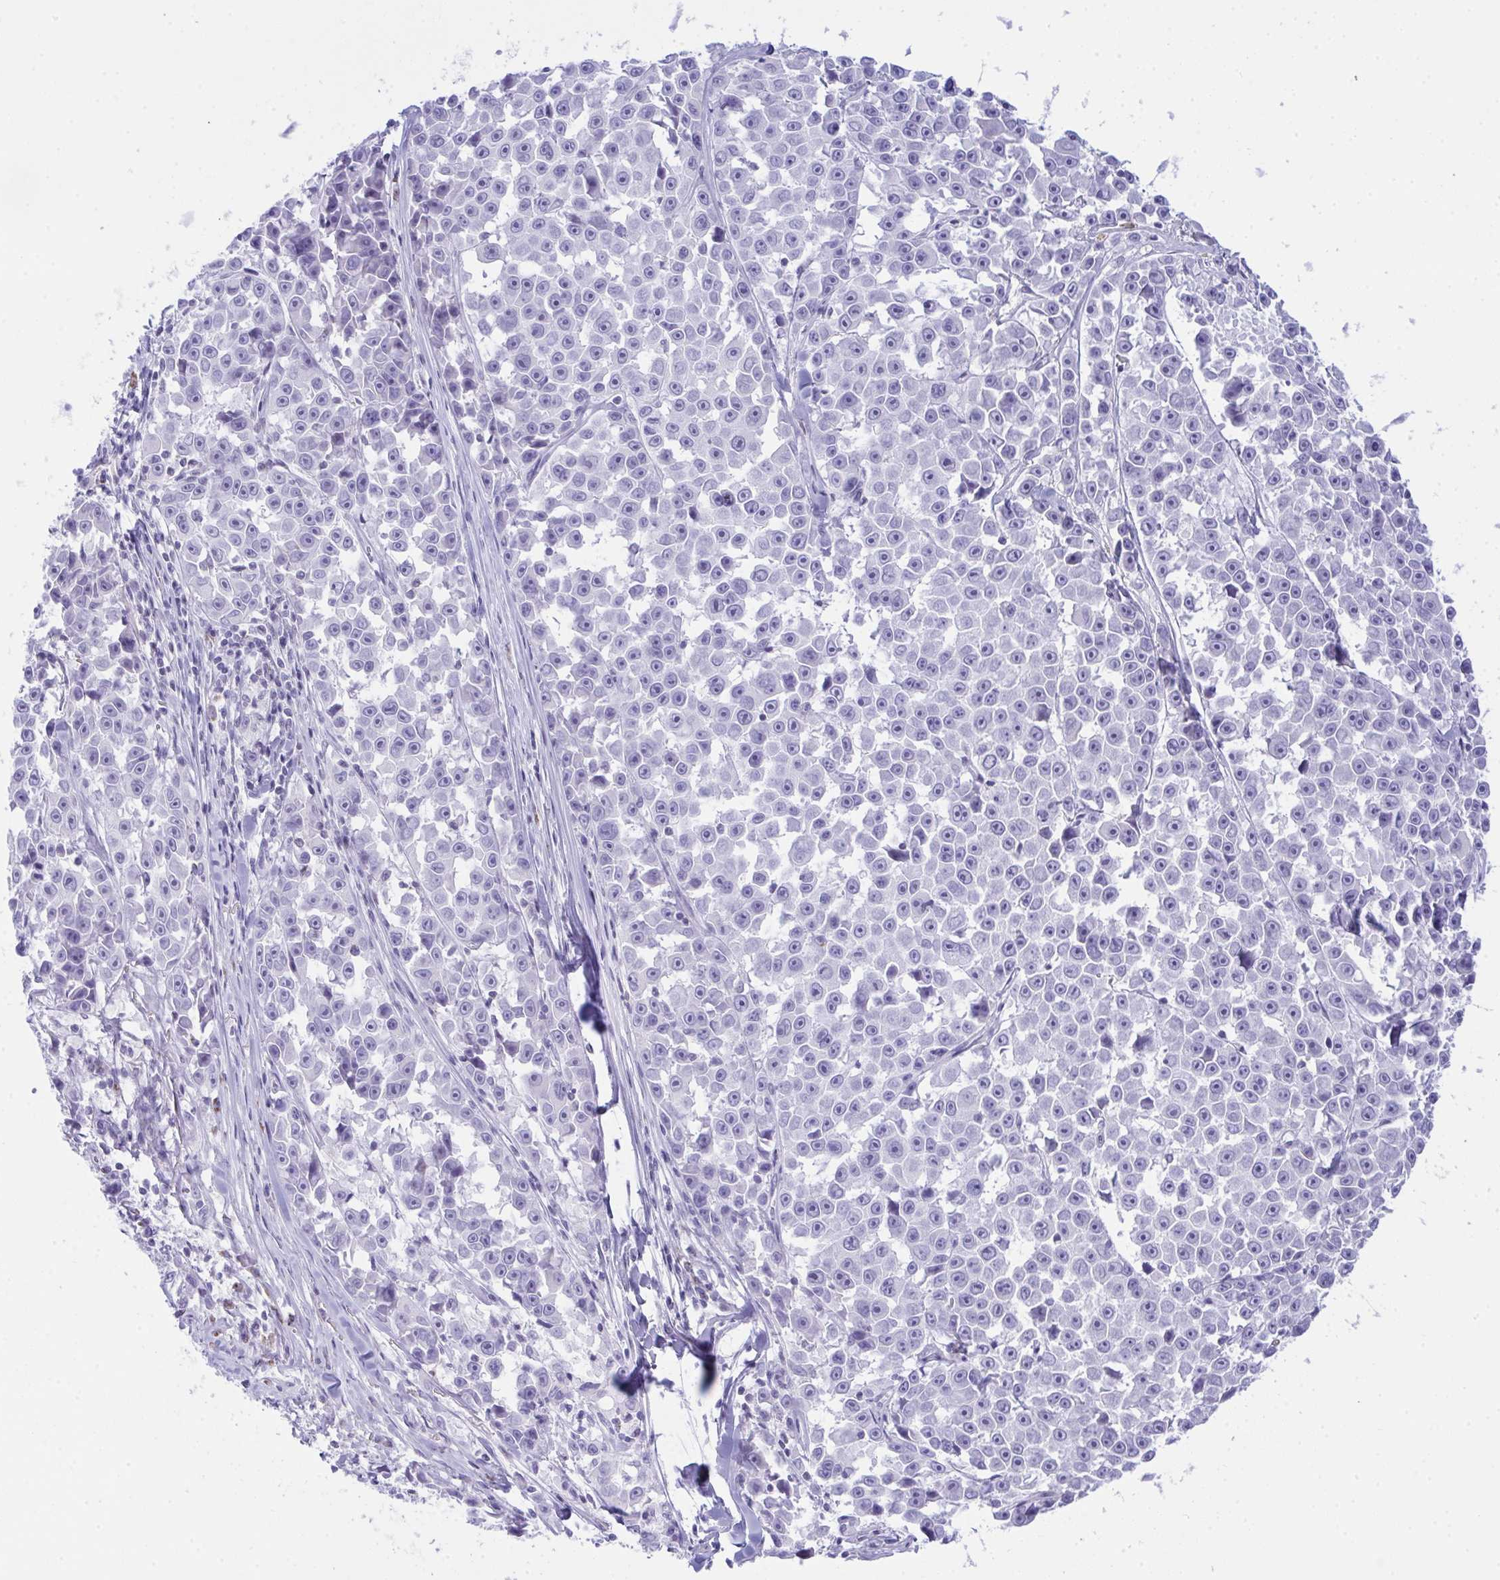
{"staining": {"intensity": "negative", "quantity": "none", "location": "none"}, "tissue": "melanoma", "cell_type": "Tumor cells", "image_type": "cancer", "snomed": [{"axis": "morphology", "description": "Malignant melanoma, NOS"}, {"axis": "topography", "description": "Skin"}], "caption": "Tumor cells are negative for brown protein staining in malignant melanoma.", "gene": "PLA2G12B", "patient": {"sex": "female", "age": 66}}